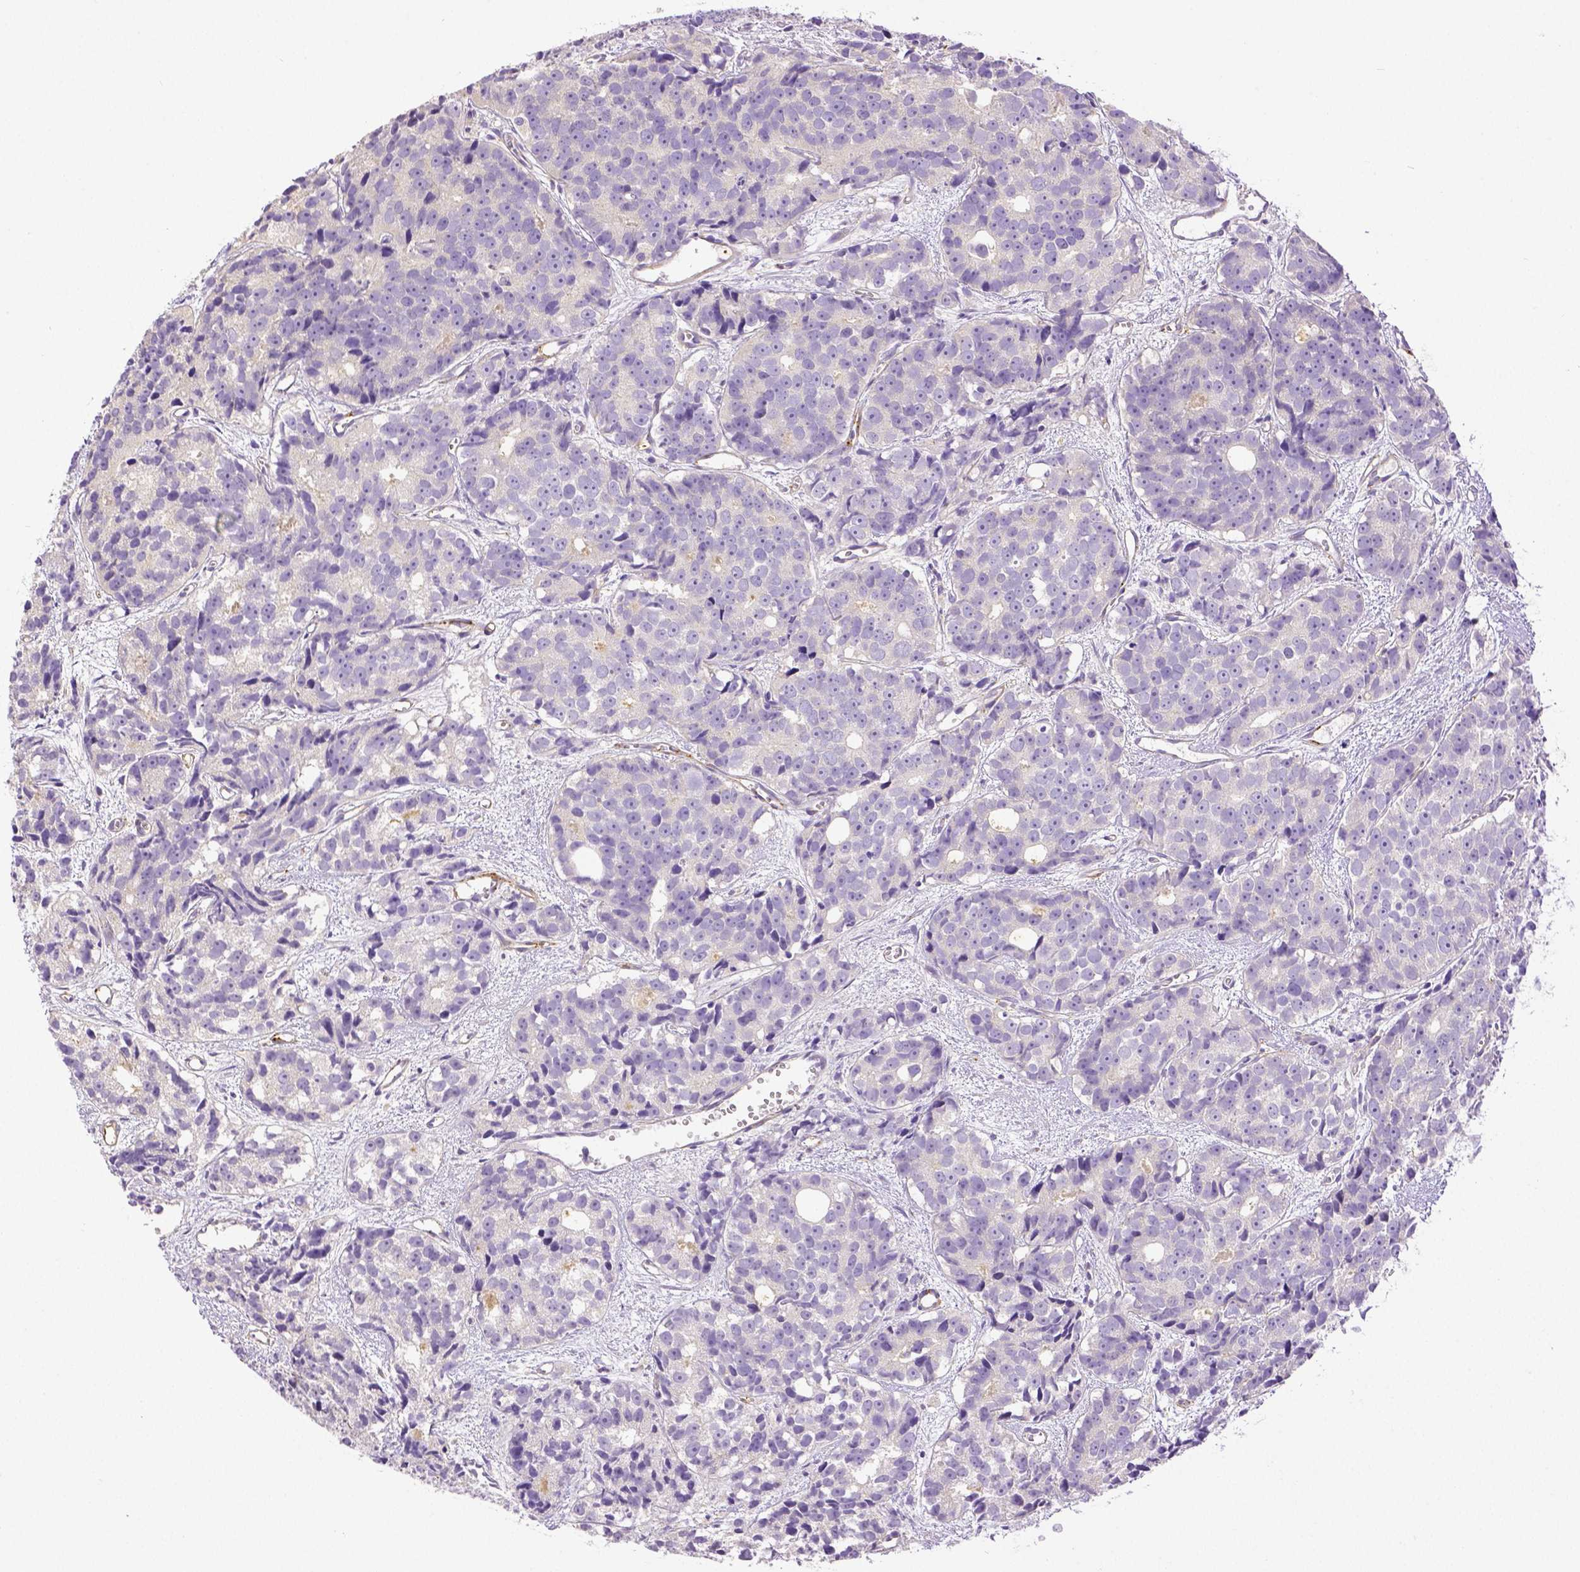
{"staining": {"intensity": "negative", "quantity": "none", "location": "none"}, "tissue": "prostate cancer", "cell_type": "Tumor cells", "image_type": "cancer", "snomed": [{"axis": "morphology", "description": "Adenocarcinoma, High grade"}, {"axis": "topography", "description": "Prostate"}], "caption": "Immunohistochemical staining of human prostate cancer exhibits no significant expression in tumor cells.", "gene": "THY1", "patient": {"sex": "male", "age": 77}}